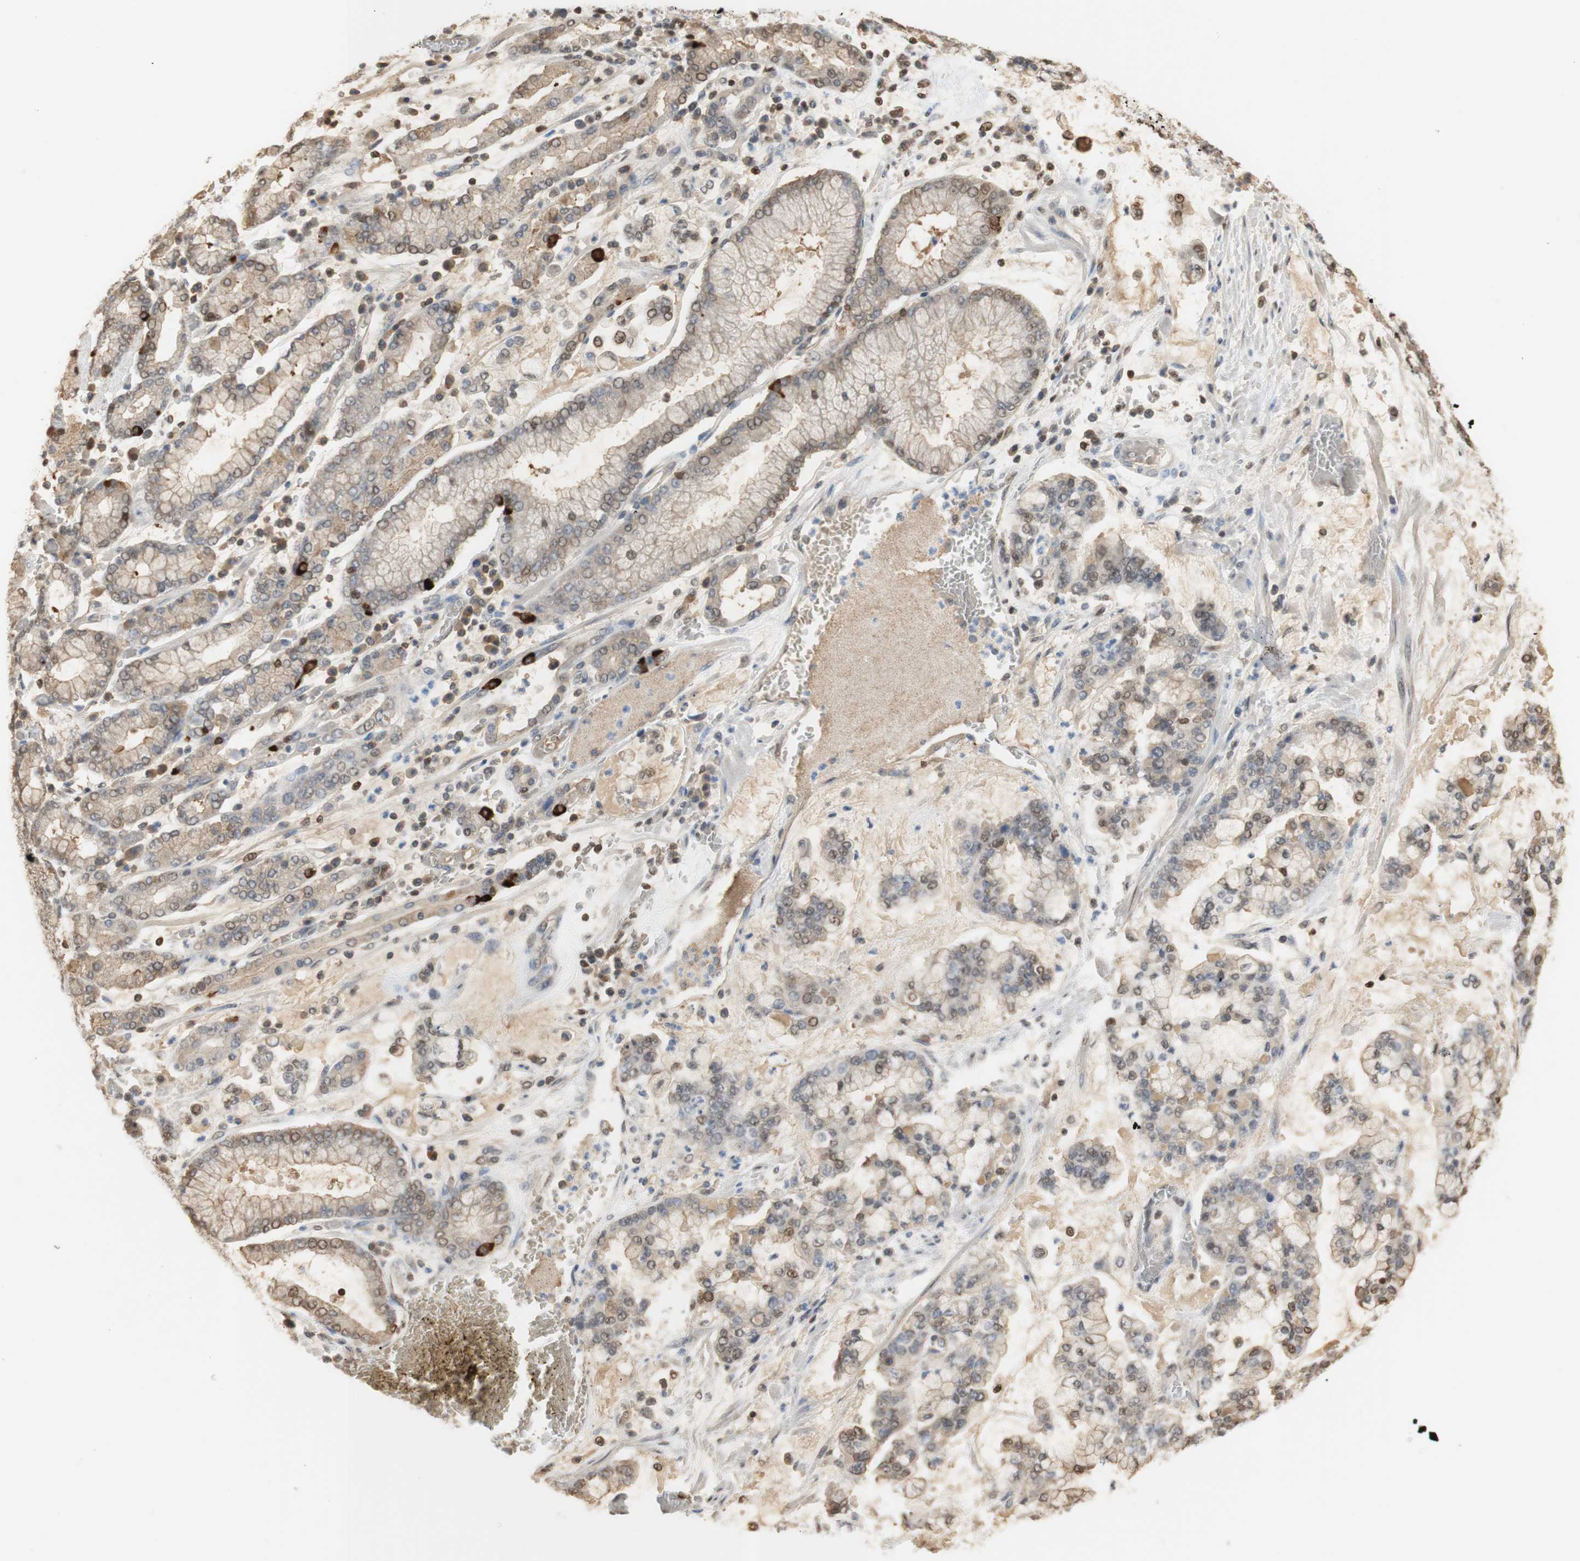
{"staining": {"intensity": "weak", "quantity": ">75%", "location": "cytoplasmic/membranous,nuclear"}, "tissue": "stomach cancer", "cell_type": "Tumor cells", "image_type": "cancer", "snomed": [{"axis": "morphology", "description": "Normal tissue, NOS"}, {"axis": "morphology", "description": "Adenocarcinoma, NOS"}, {"axis": "topography", "description": "Stomach, upper"}, {"axis": "topography", "description": "Stomach"}], "caption": "Weak cytoplasmic/membranous and nuclear positivity for a protein is present in about >75% of tumor cells of stomach cancer (adenocarcinoma) using immunohistochemistry (IHC).", "gene": "NAP1L4", "patient": {"sex": "male", "age": 76}}